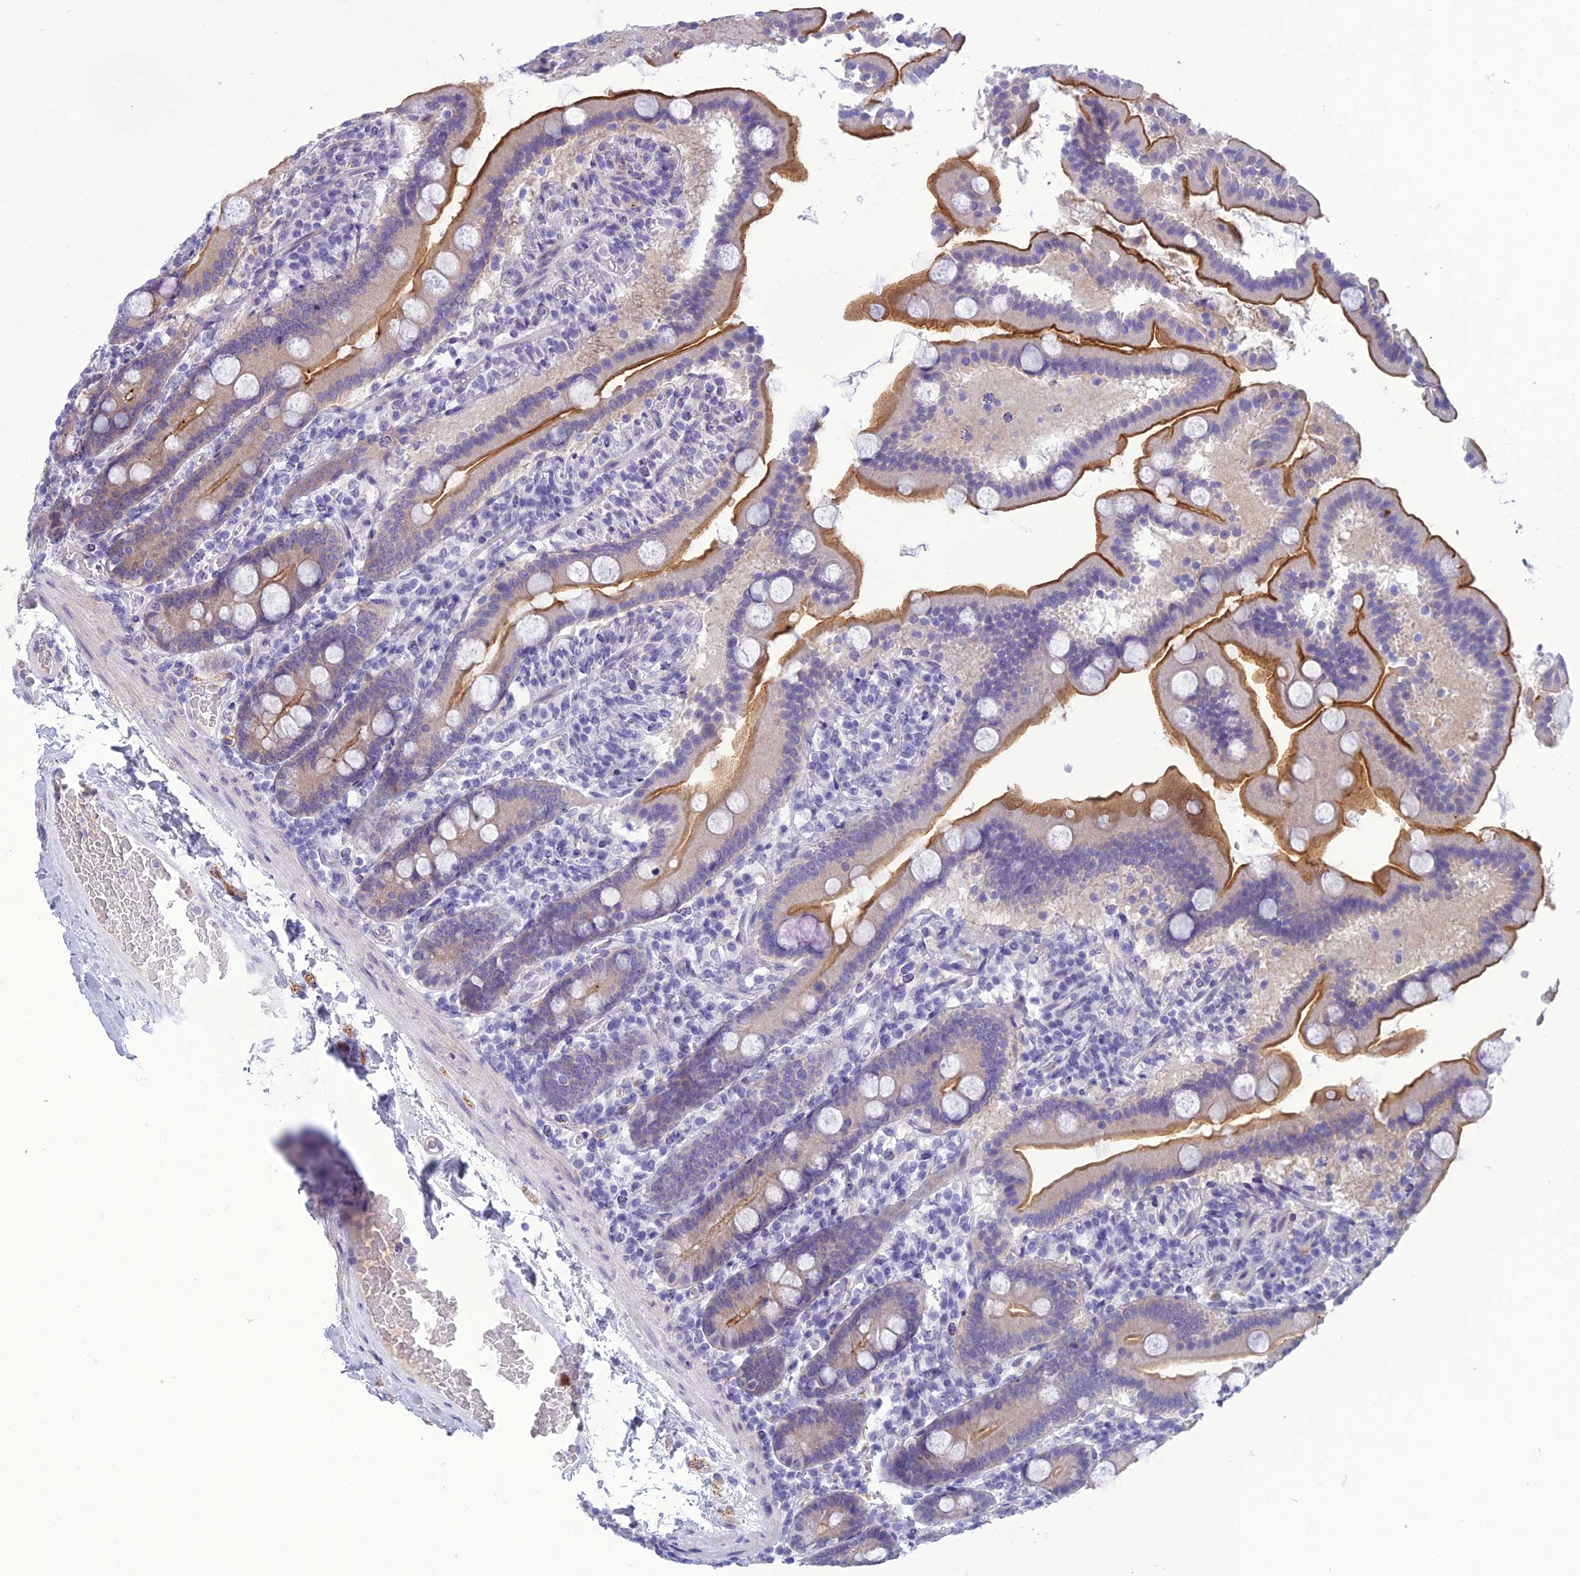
{"staining": {"intensity": "moderate", "quantity": ">75%", "location": "cytoplasmic/membranous"}, "tissue": "duodenum", "cell_type": "Glandular cells", "image_type": "normal", "snomed": [{"axis": "morphology", "description": "Normal tissue, NOS"}, {"axis": "topography", "description": "Duodenum"}], "caption": "Duodenum stained with DAB (3,3'-diaminobenzidine) immunohistochemistry (IHC) reveals medium levels of moderate cytoplasmic/membranous expression in about >75% of glandular cells.", "gene": "ANKS4B", "patient": {"sex": "male", "age": 55}}